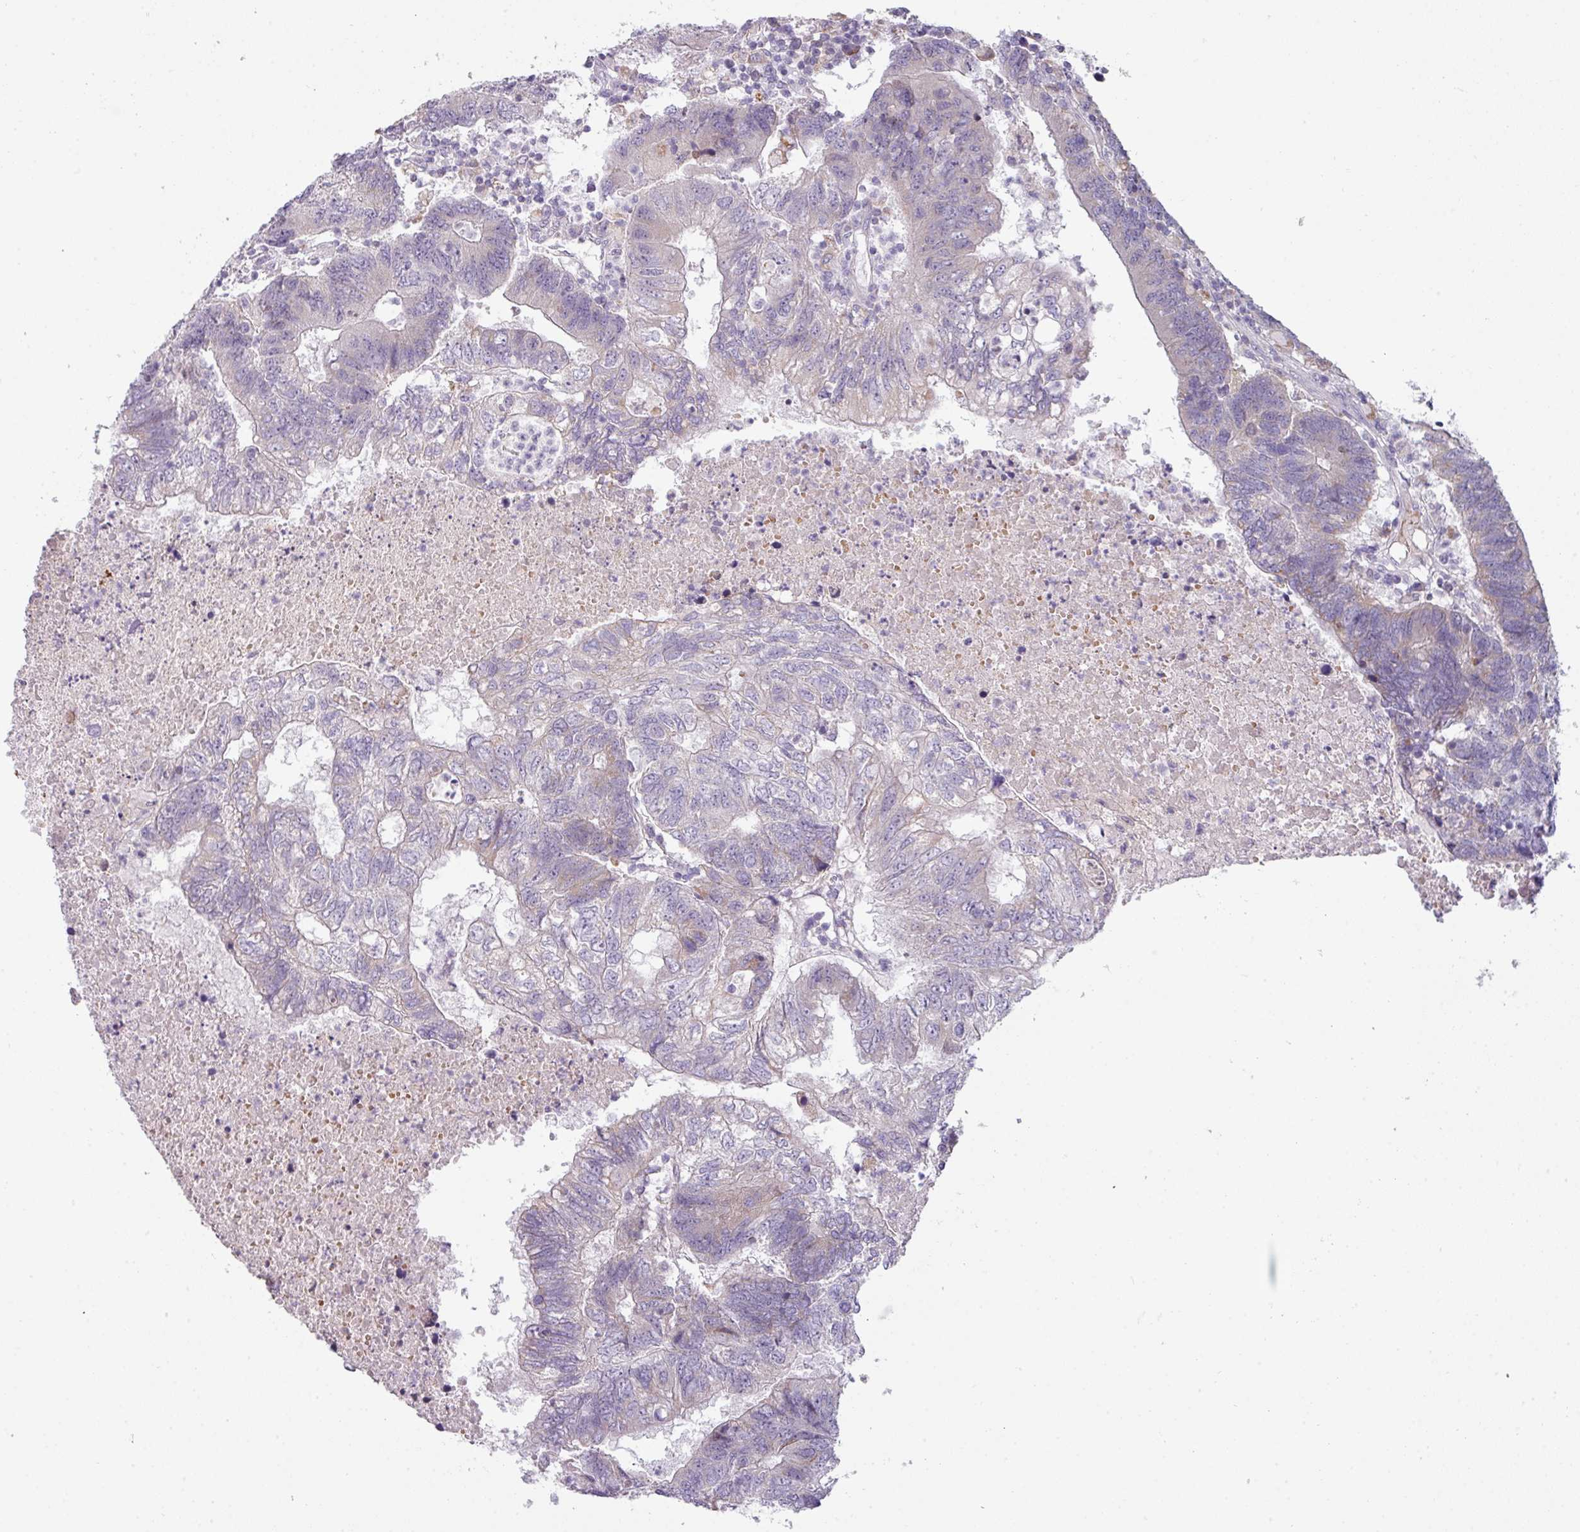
{"staining": {"intensity": "negative", "quantity": "none", "location": "none"}, "tissue": "colorectal cancer", "cell_type": "Tumor cells", "image_type": "cancer", "snomed": [{"axis": "morphology", "description": "Adenocarcinoma, NOS"}, {"axis": "topography", "description": "Colon"}], "caption": "DAB (3,3'-diaminobenzidine) immunohistochemical staining of colorectal cancer (adenocarcinoma) exhibits no significant staining in tumor cells.", "gene": "C2orf68", "patient": {"sex": "female", "age": 48}}